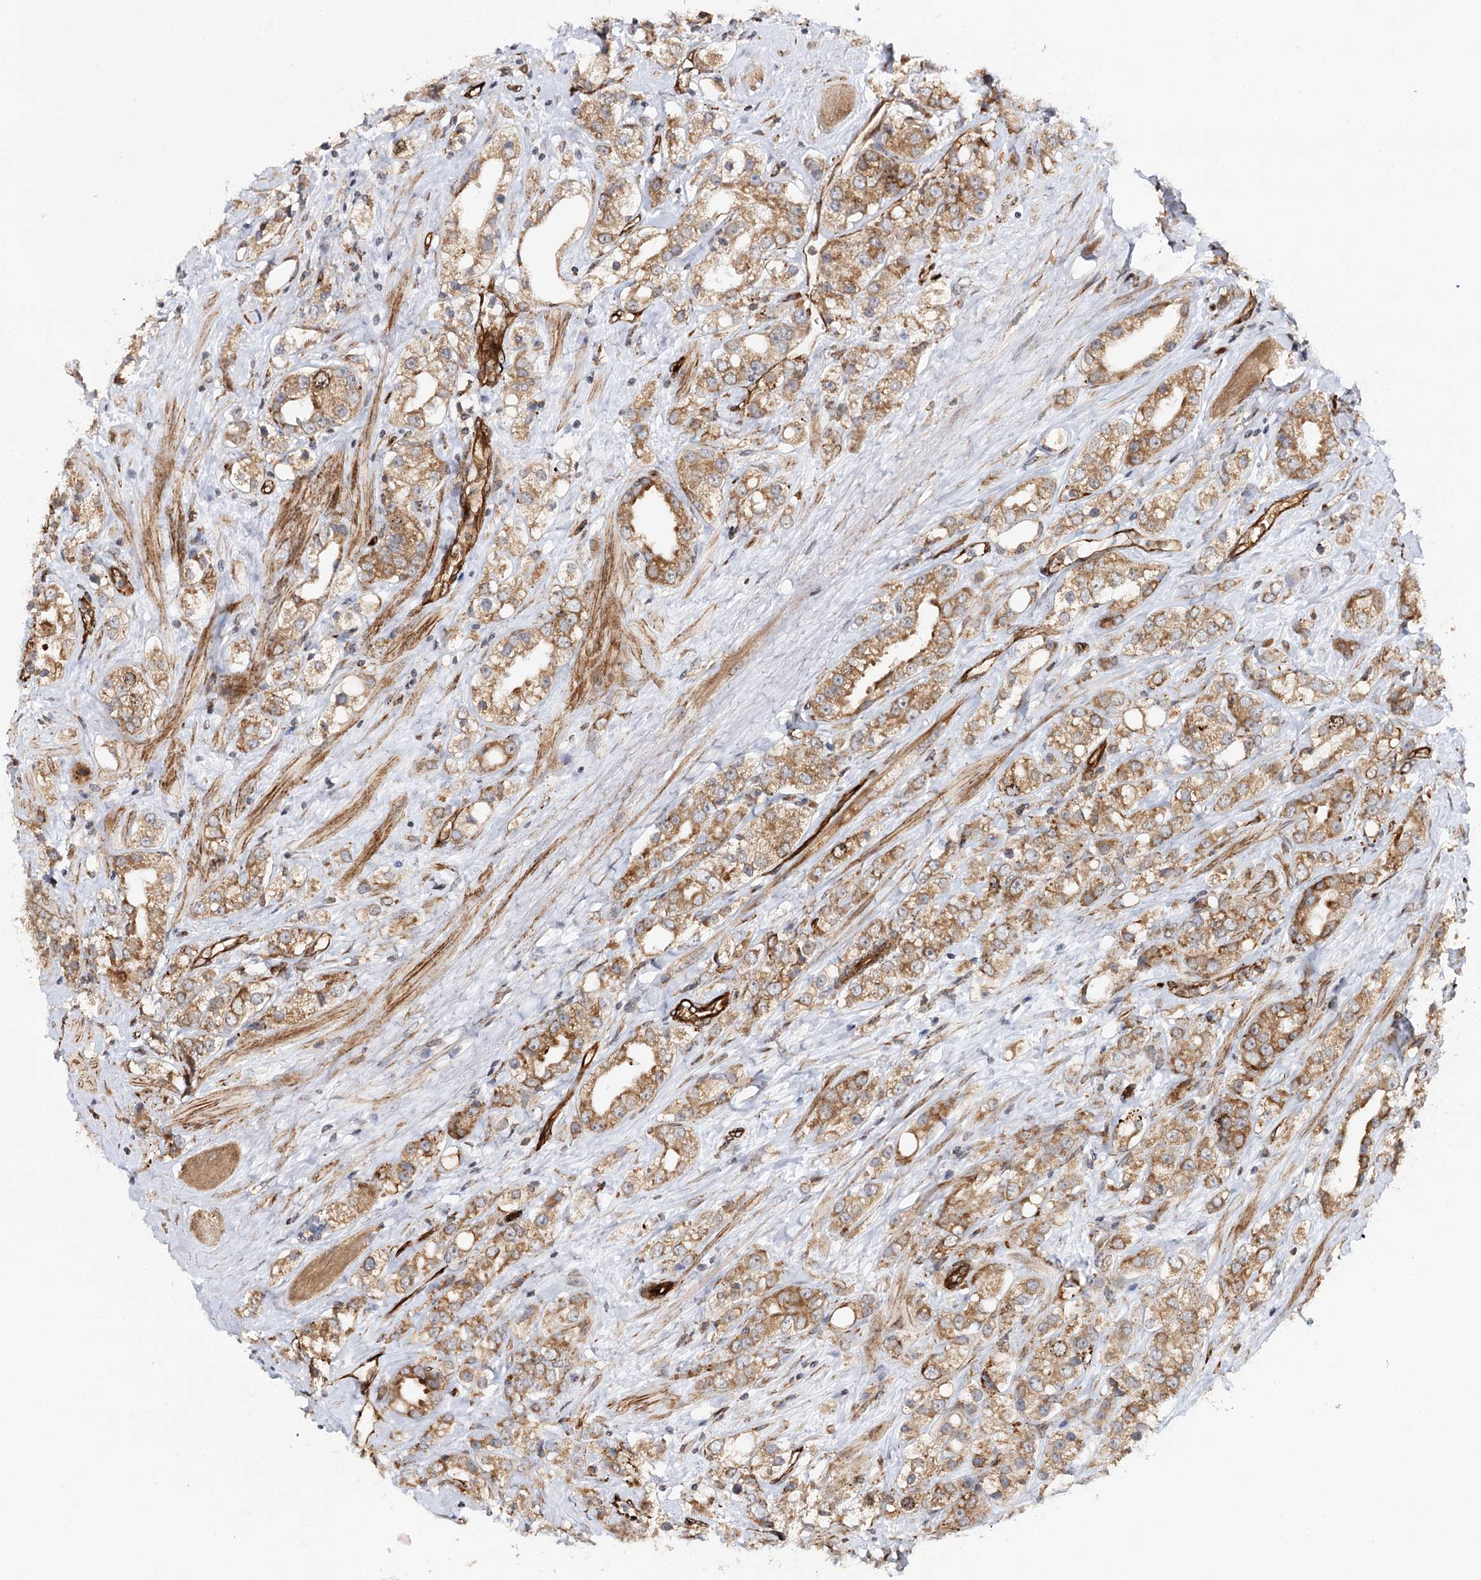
{"staining": {"intensity": "moderate", "quantity": ">75%", "location": "cytoplasmic/membranous"}, "tissue": "prostate cancer", "cell_type": "Tumor cells", "image_type": "cancer", "snomed": [{"axis": "morphology", "description": "Adenocarcinoma, NOS"}, {"axis": "topography", "description": "Prostate"}], "caption": "Immunohistochemical staining of human prostate cancer displays medium levels of moderate cytoplasmic/membranous staining in approximately >75% of tumor cells.", "gene": "MKNK1", "patient": {"sex": "male", "age": 79}}